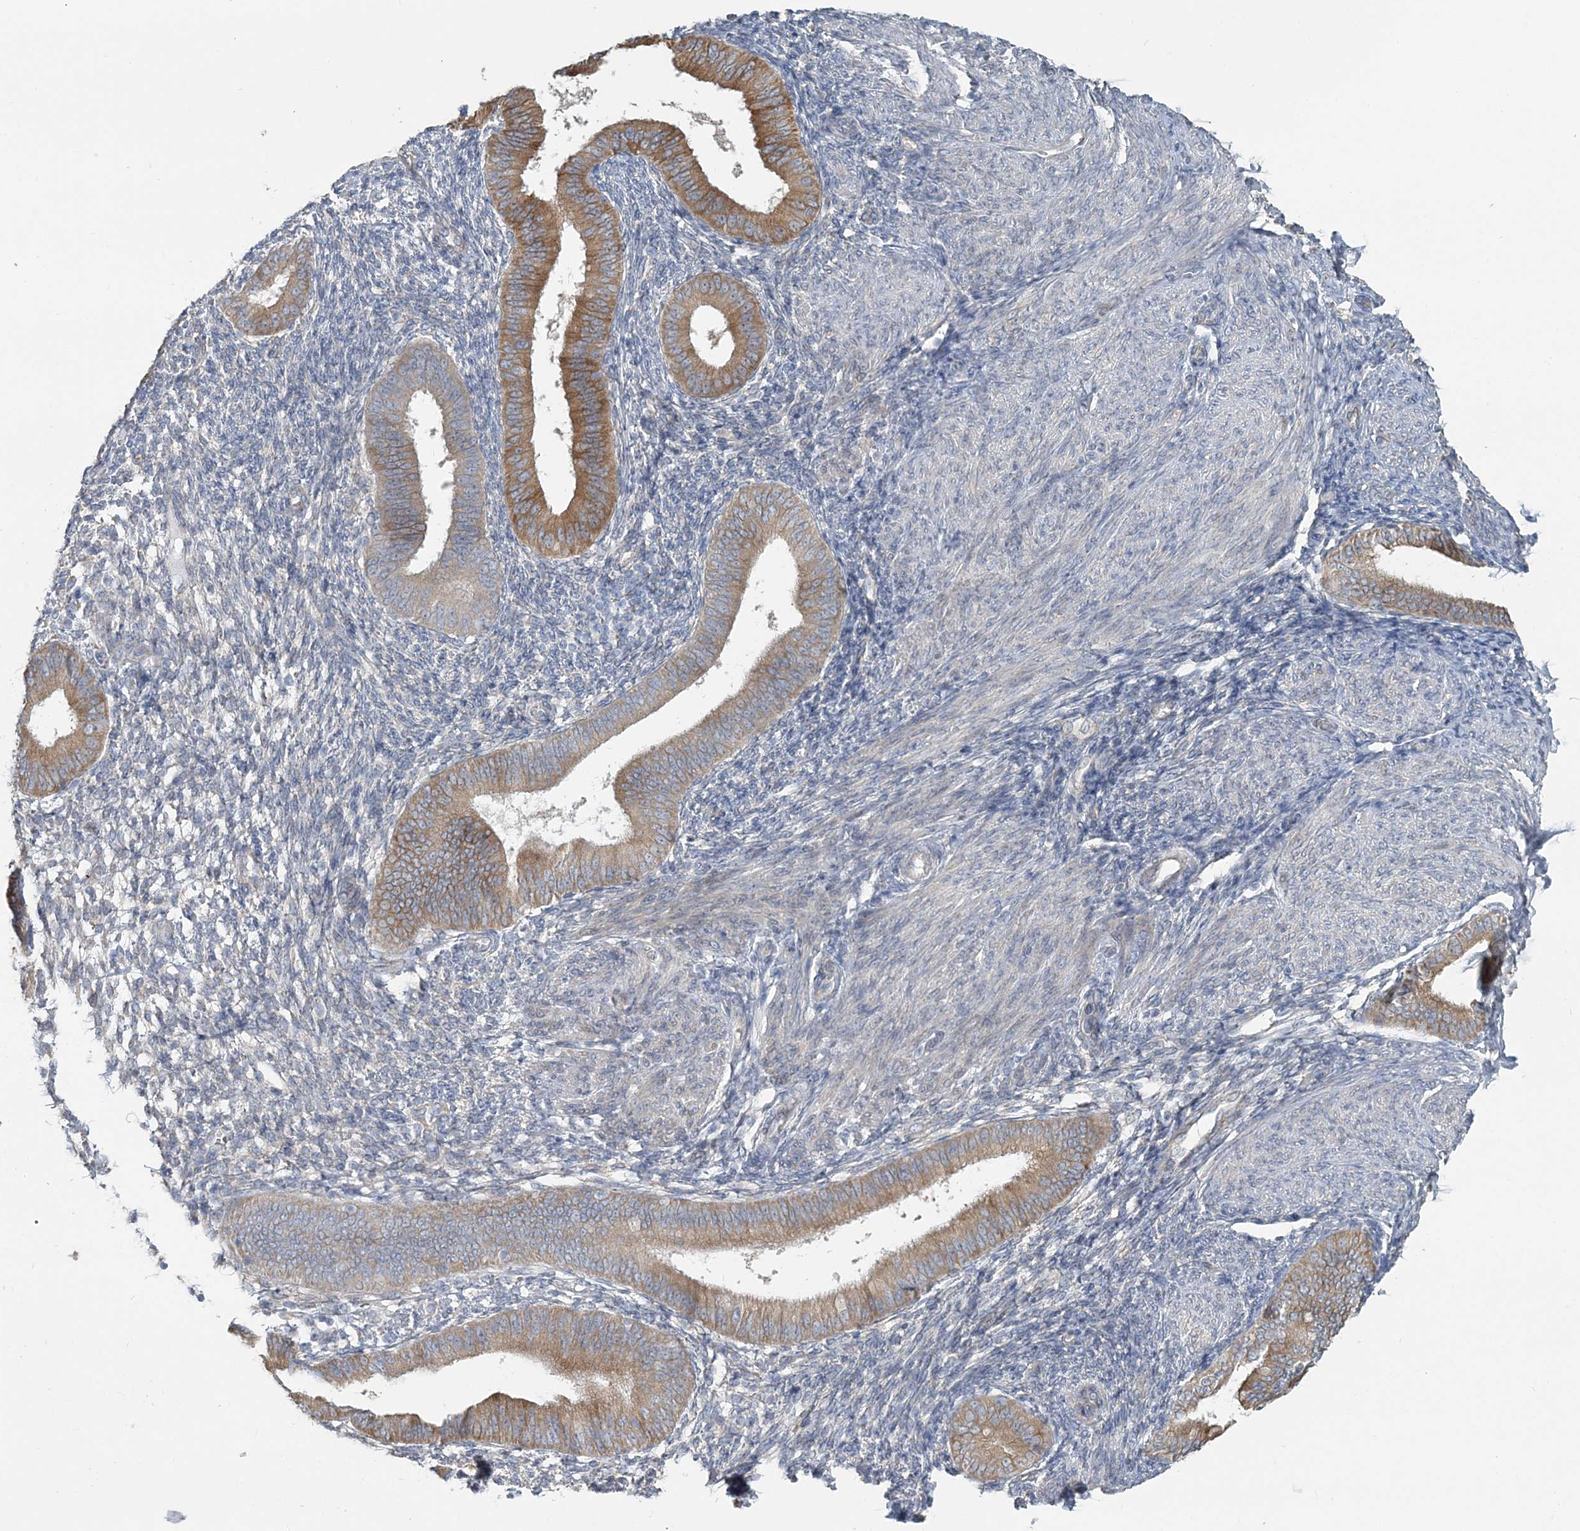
{"staining": {"intensity": "negative", "quantity": "none", "location": "none"}, "tissue": "endometrium", "cell_type": "Cells in endometrial stroma", "image_type": "normal", "snomed": [{"axis": "morphology", "description": "Normal tissue, NOS"}, {"axis": "topography", "description": "Uterus"}, {"axis": "topography", "description": "Endometrium"}], "caption": "IHC of benign human endometrium reveals no positivity in cells in endometrial stroma. Nuclei are stained in blue.", "gene": "CMBL", "patient": {"sex": "female", "age": 48}}